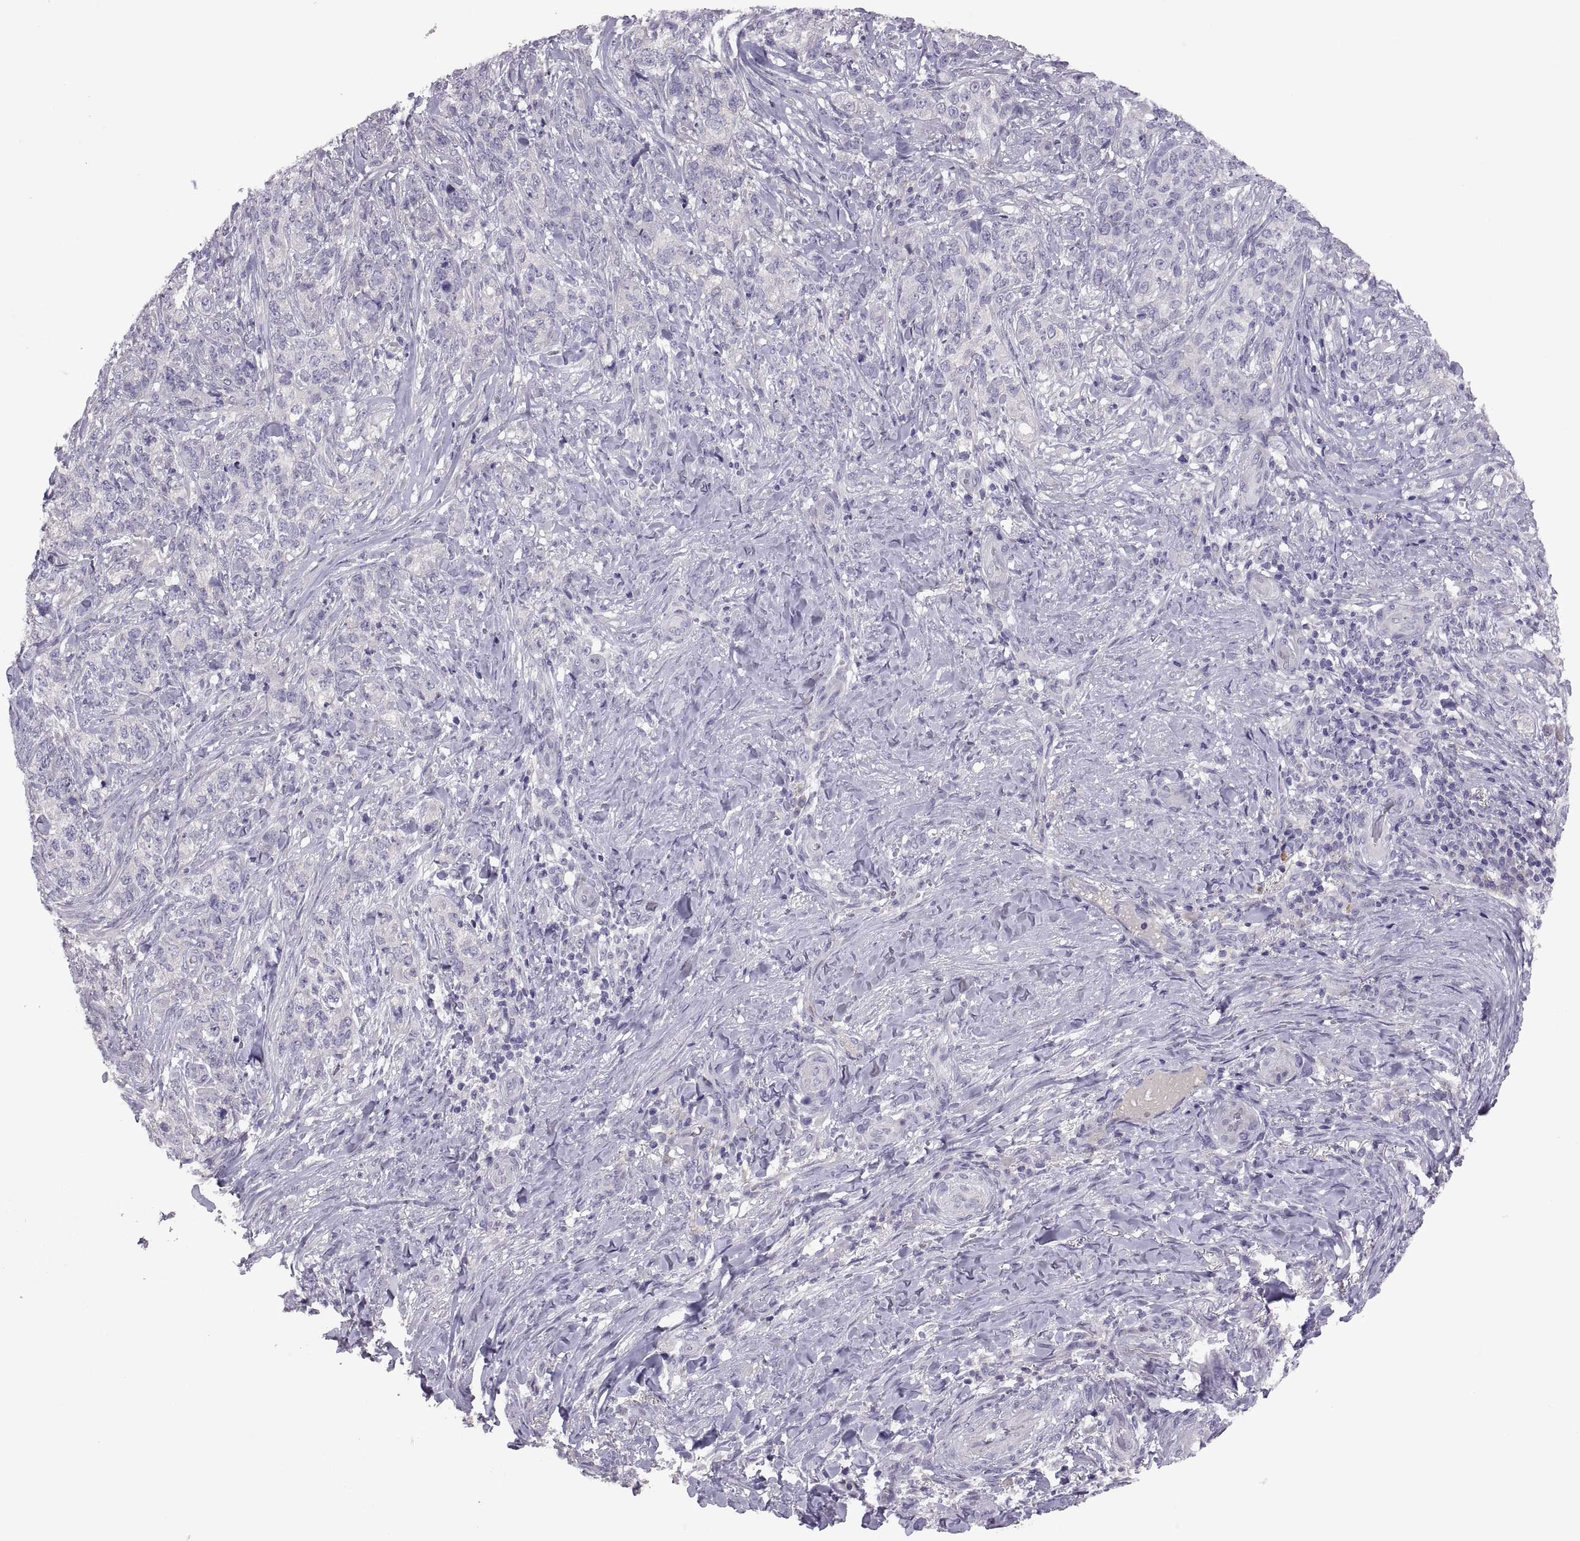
{"staining": {"intensity": "negative", "quantity": "none", "location": "none"}, "tissue": "skin cancer", "cell_type": "Tumor cells", "image_type": "cancer", "snomed": [{"axis": "morphology", "description": "Basal cell carcinoma"}, {"axis": "topography", "description": "Skin"}], "caption": "This image is of basal cell carcinoma (skin) stained with immunohistochemistry (IHC) to label a protein in brown with the nuclei are counter-stained blue. There is no positivity in tumor cells. (DAB (3,3'-diaminobenzidine) immunohistochemistry visualized using brightfield microscopy, high magnification).", "gene": "TBX19", "patient": {"sex": "female", "age": 69}}